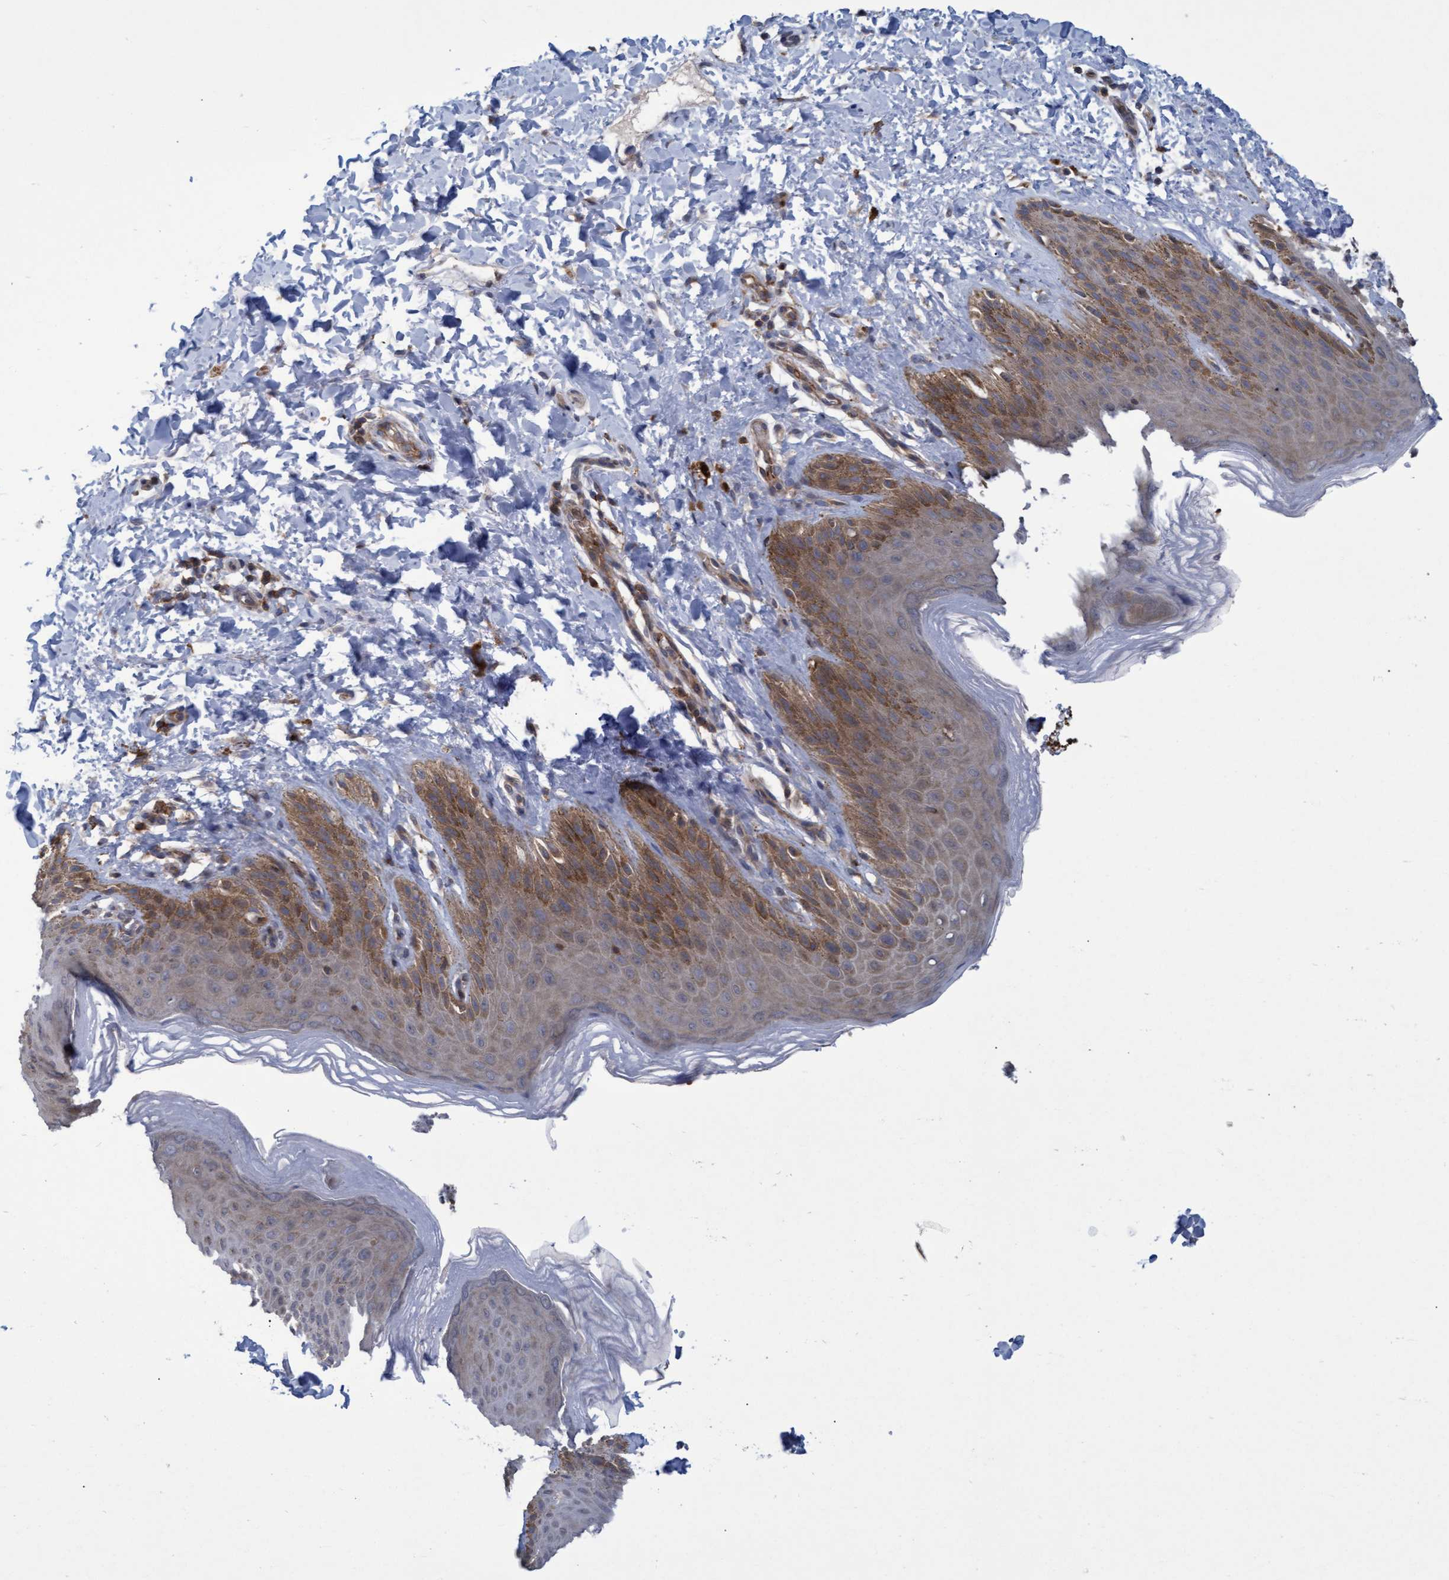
{"staining": {"intensity": "moderate", "quantity": "25%-75%", "location": "cytoplasmic/membranous"}, "tissue": "skin", "cell_type": "Epidermal cells", "image_type": "normal", "snomed": [{"axis": "morphology", "description": "Normal tissue, NOS"}, {"axis": "topography", "description": "Anal"}, {"axis": "topography", "description": "Peripheral nerve tissue"}], "caption": "Immunohistochemistry (IHC) staining of unremarkable skin, which shows medium levels of moderate cytoplasmic/membranous positivity in about 25%-75% of epidermal cells indicating moderate cytoplasmic/membranous protein positivity. The staining was performed using DAB (3,3'-diaminobenzidine) (brown) for protein detection and nuclei were counterstained in hematoxylin (blue).", "gene": "NAA15", "patient": {"sex": "male", "age": 44}}